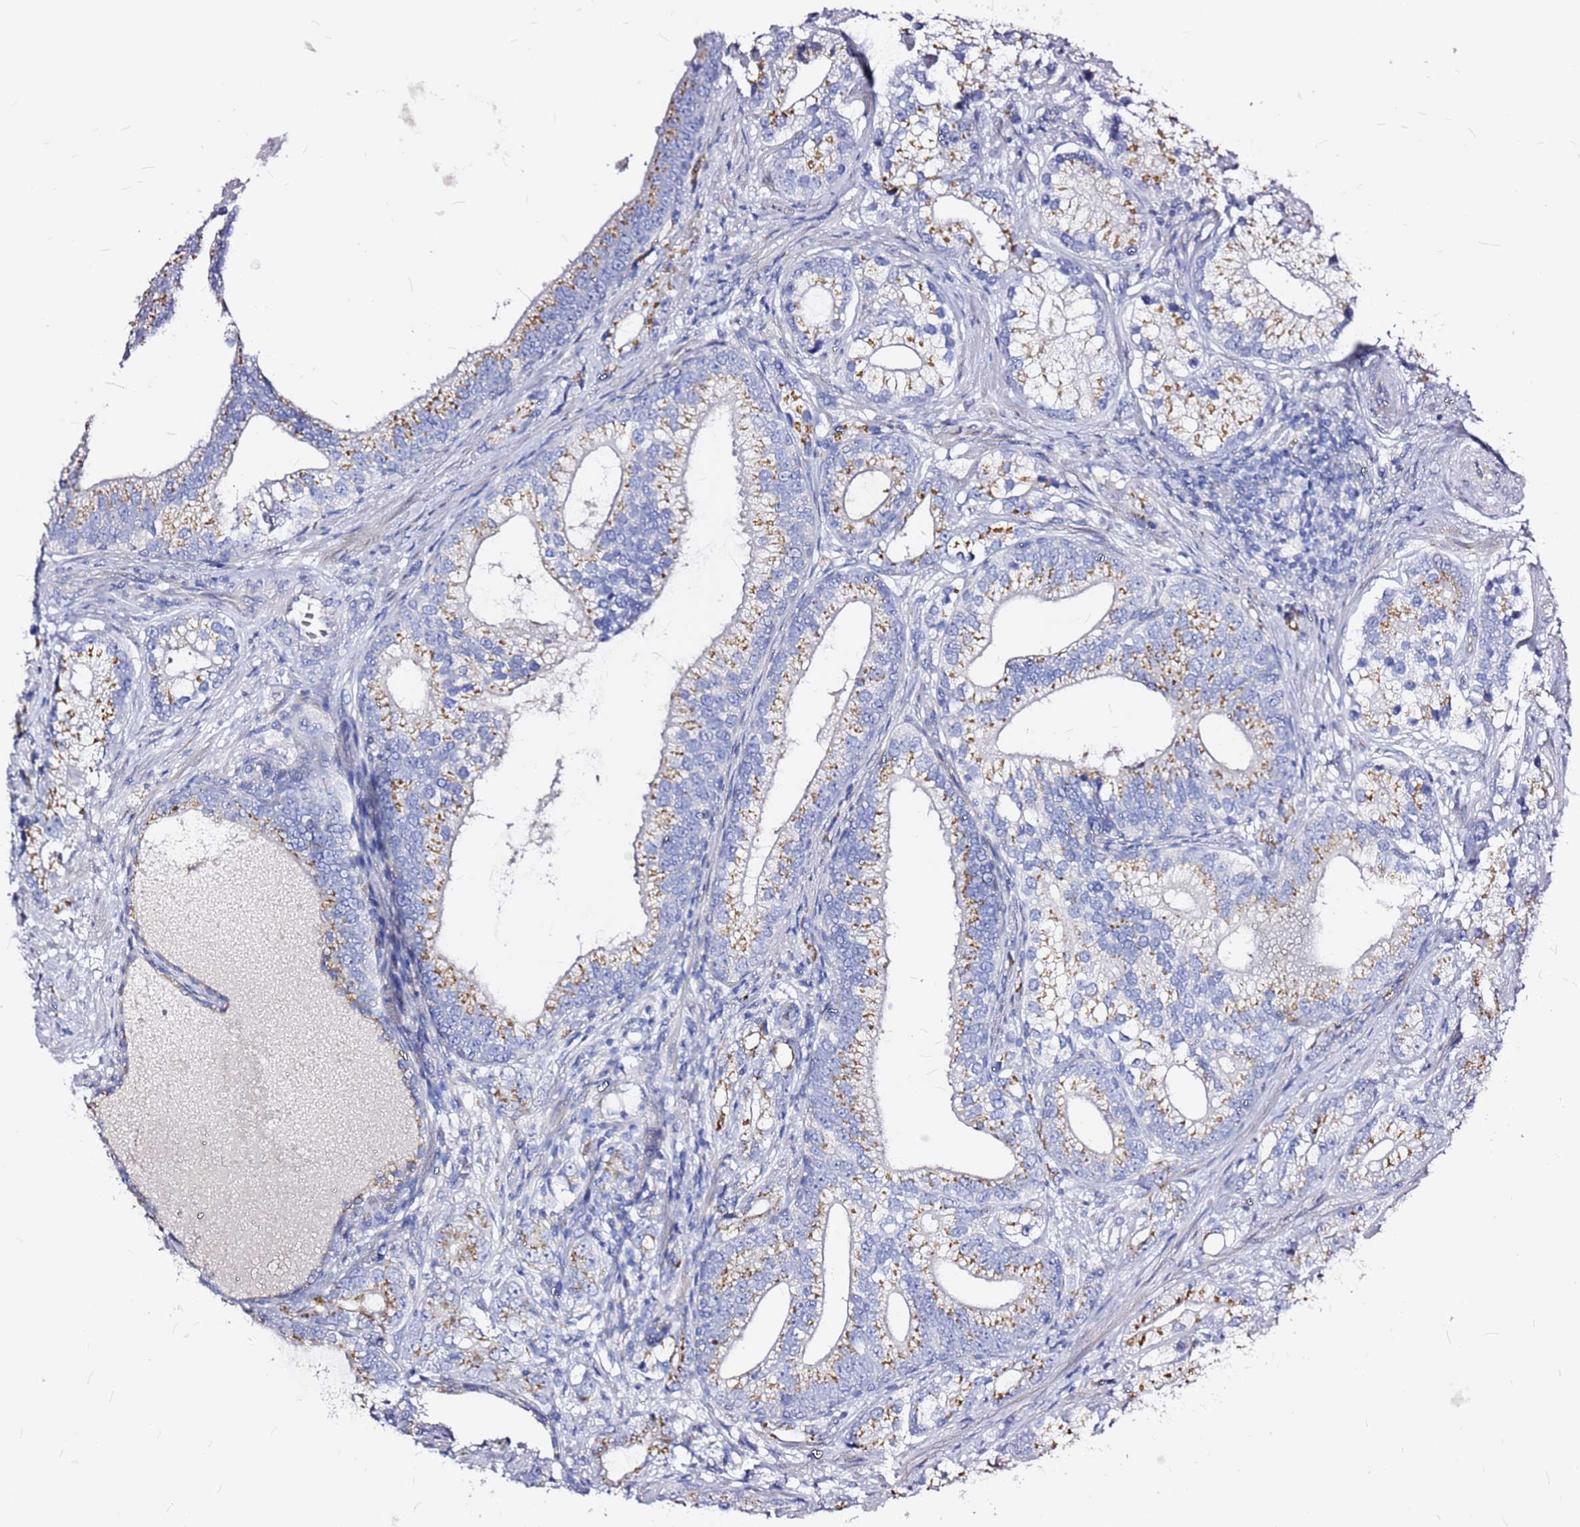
{"staining": {"intensity": "moderate", "quantity": ">75%", "location": "cytoplasmic/membranous"}, "tissue": "prostate cancer", "cell_type": "Tumor cells", "image_type": "cancer", "snomed": [{"axis": "morphology", "description": "Adenocarcinoma, High grade"}, {"axis": "topography", "description": "Prostate"}], "caption": "Protein analysis of prostate cancer (high-grade adenocarcinoma) tissue demonstrates moderate cytoplasmic/membranous staining in approximately >75% of tumor cells. (DAB IHC with brightfield microscopy, high magnification).", "gene": "CASD1", "patient": {"sex": "male", "age": 75}}